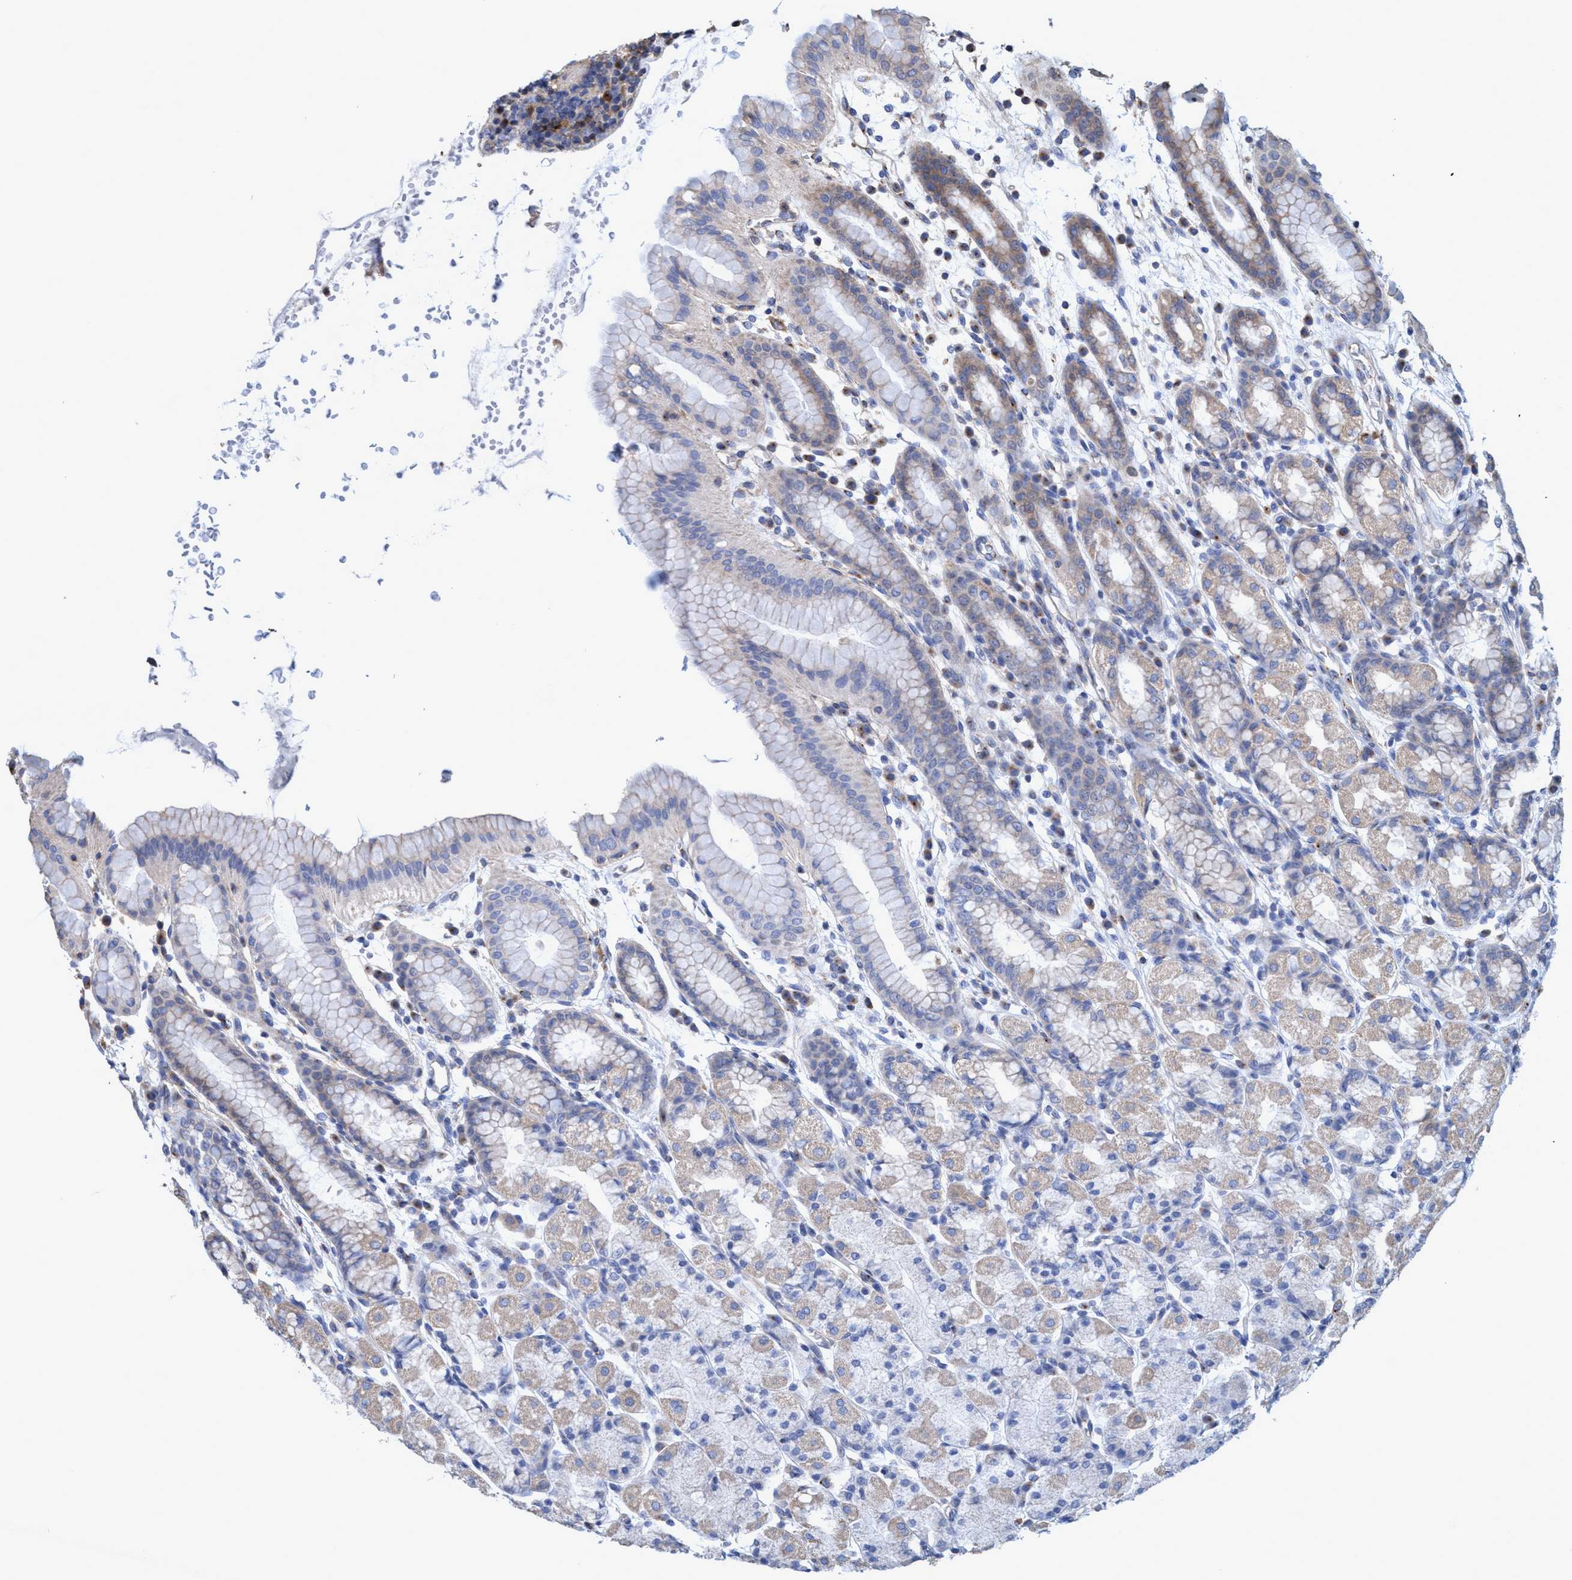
{"staining": {"intensity": "weak", "quantity": "<25%", "location": "cytoplasmic/membranous"}, "tissue": "stomach", "cell_type": "Glandular cells", "image_type": "normal", "snomed": [{"axis": "morphology", "description": "Normal tissue, NOS"}, {"axis": "topography", "description": "Stomach, upper"}], "caption": "Glandular cells show no significant positivity in benign stomach.", "gene": "BICD2", "patient": {"sex": "male", "age": 68}}